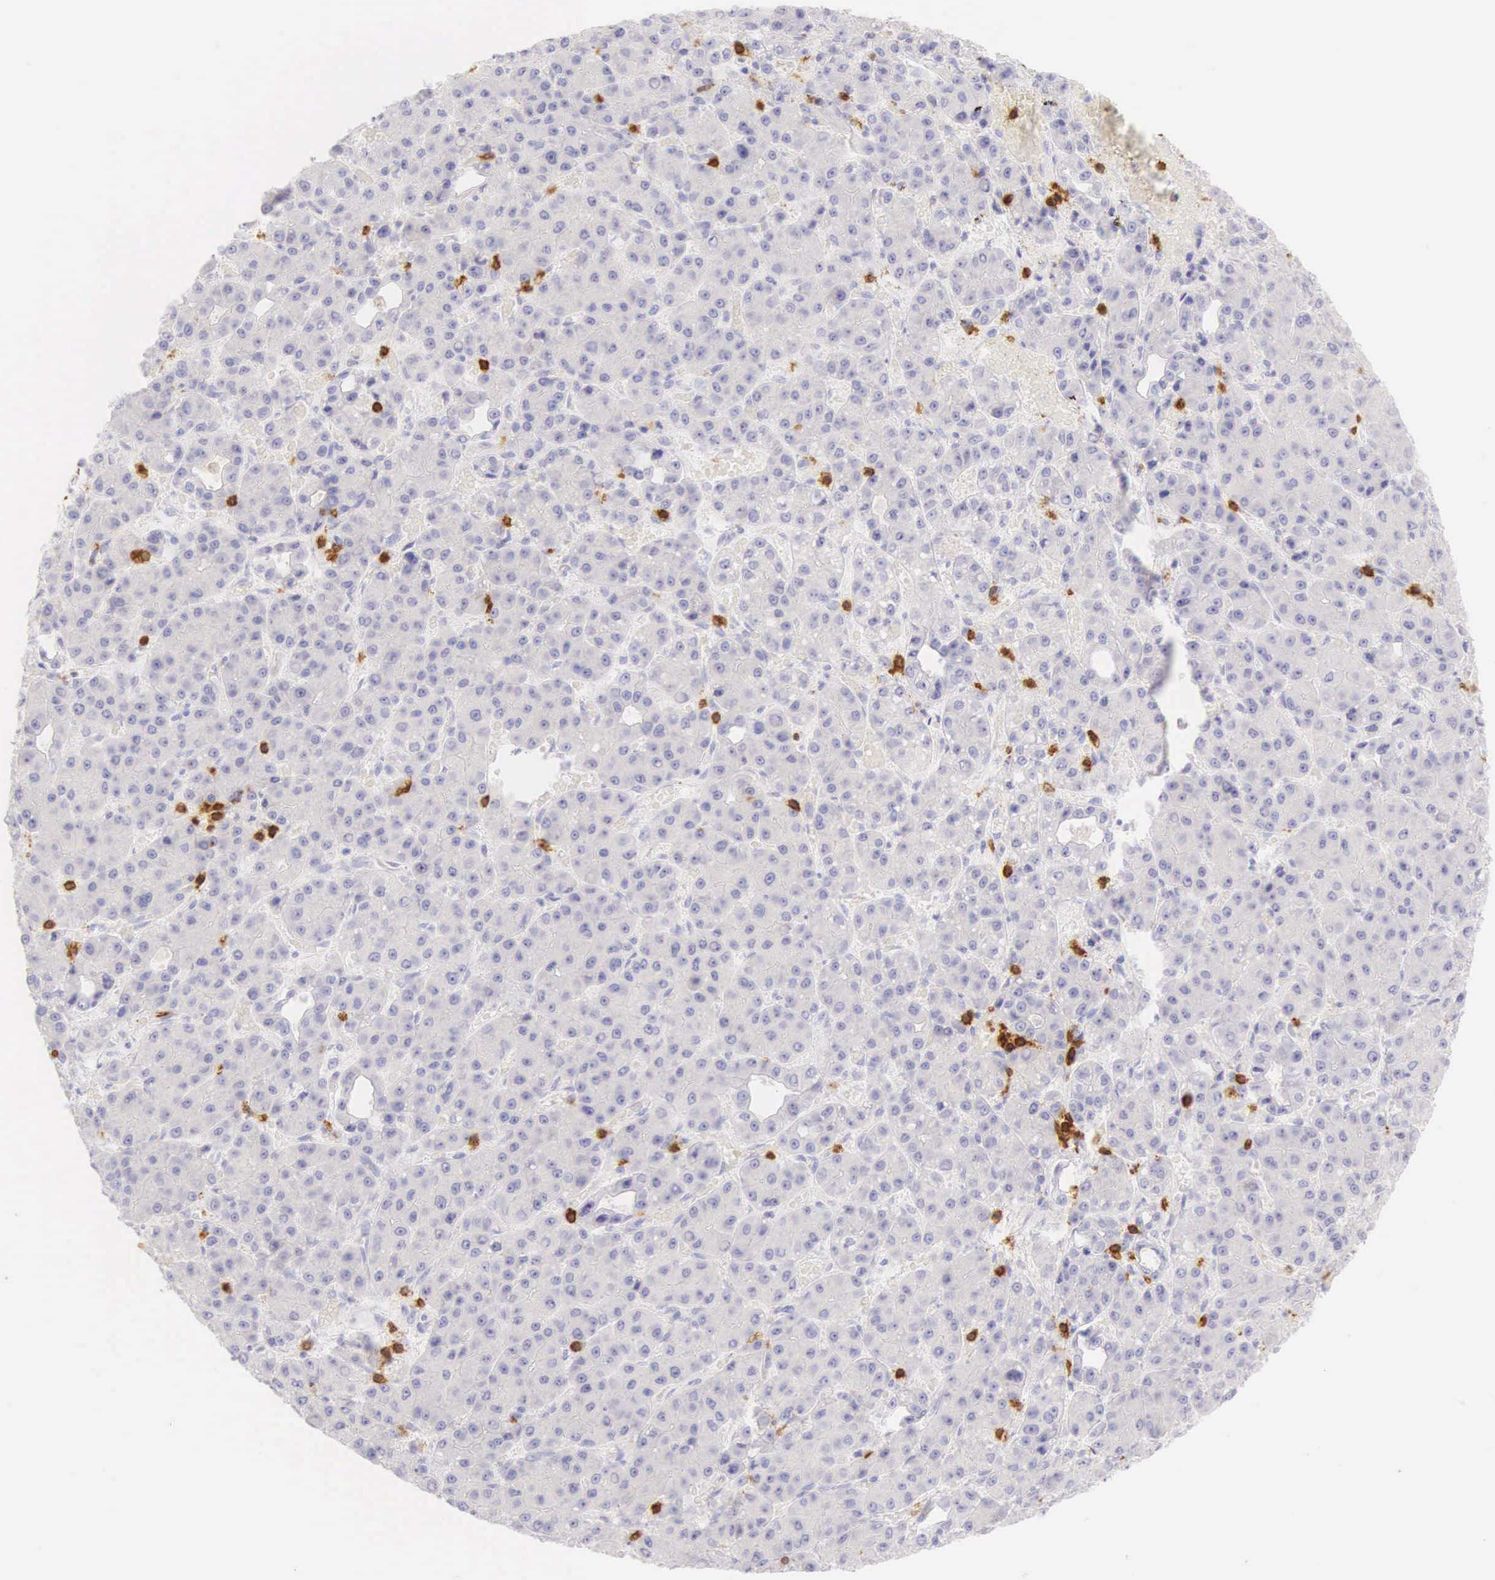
{"staining": {"intensity": "negative", "quantity": "none", "location": "none"}, "tissue": "liver cancer", "cell_type": "Tumor cells", "image_type": "cancer", "snomed": [{"axis": "morphology", "description": "Carcinoma, Hepatocellular, NOS"}, {"axis": "topography", "description": "Liver"}], "caption": "A micrograph of human liver cancer is negative for staining in tumor cells.", "gene": "CD3E", "patient": {"sex": "male", "age": 69}}